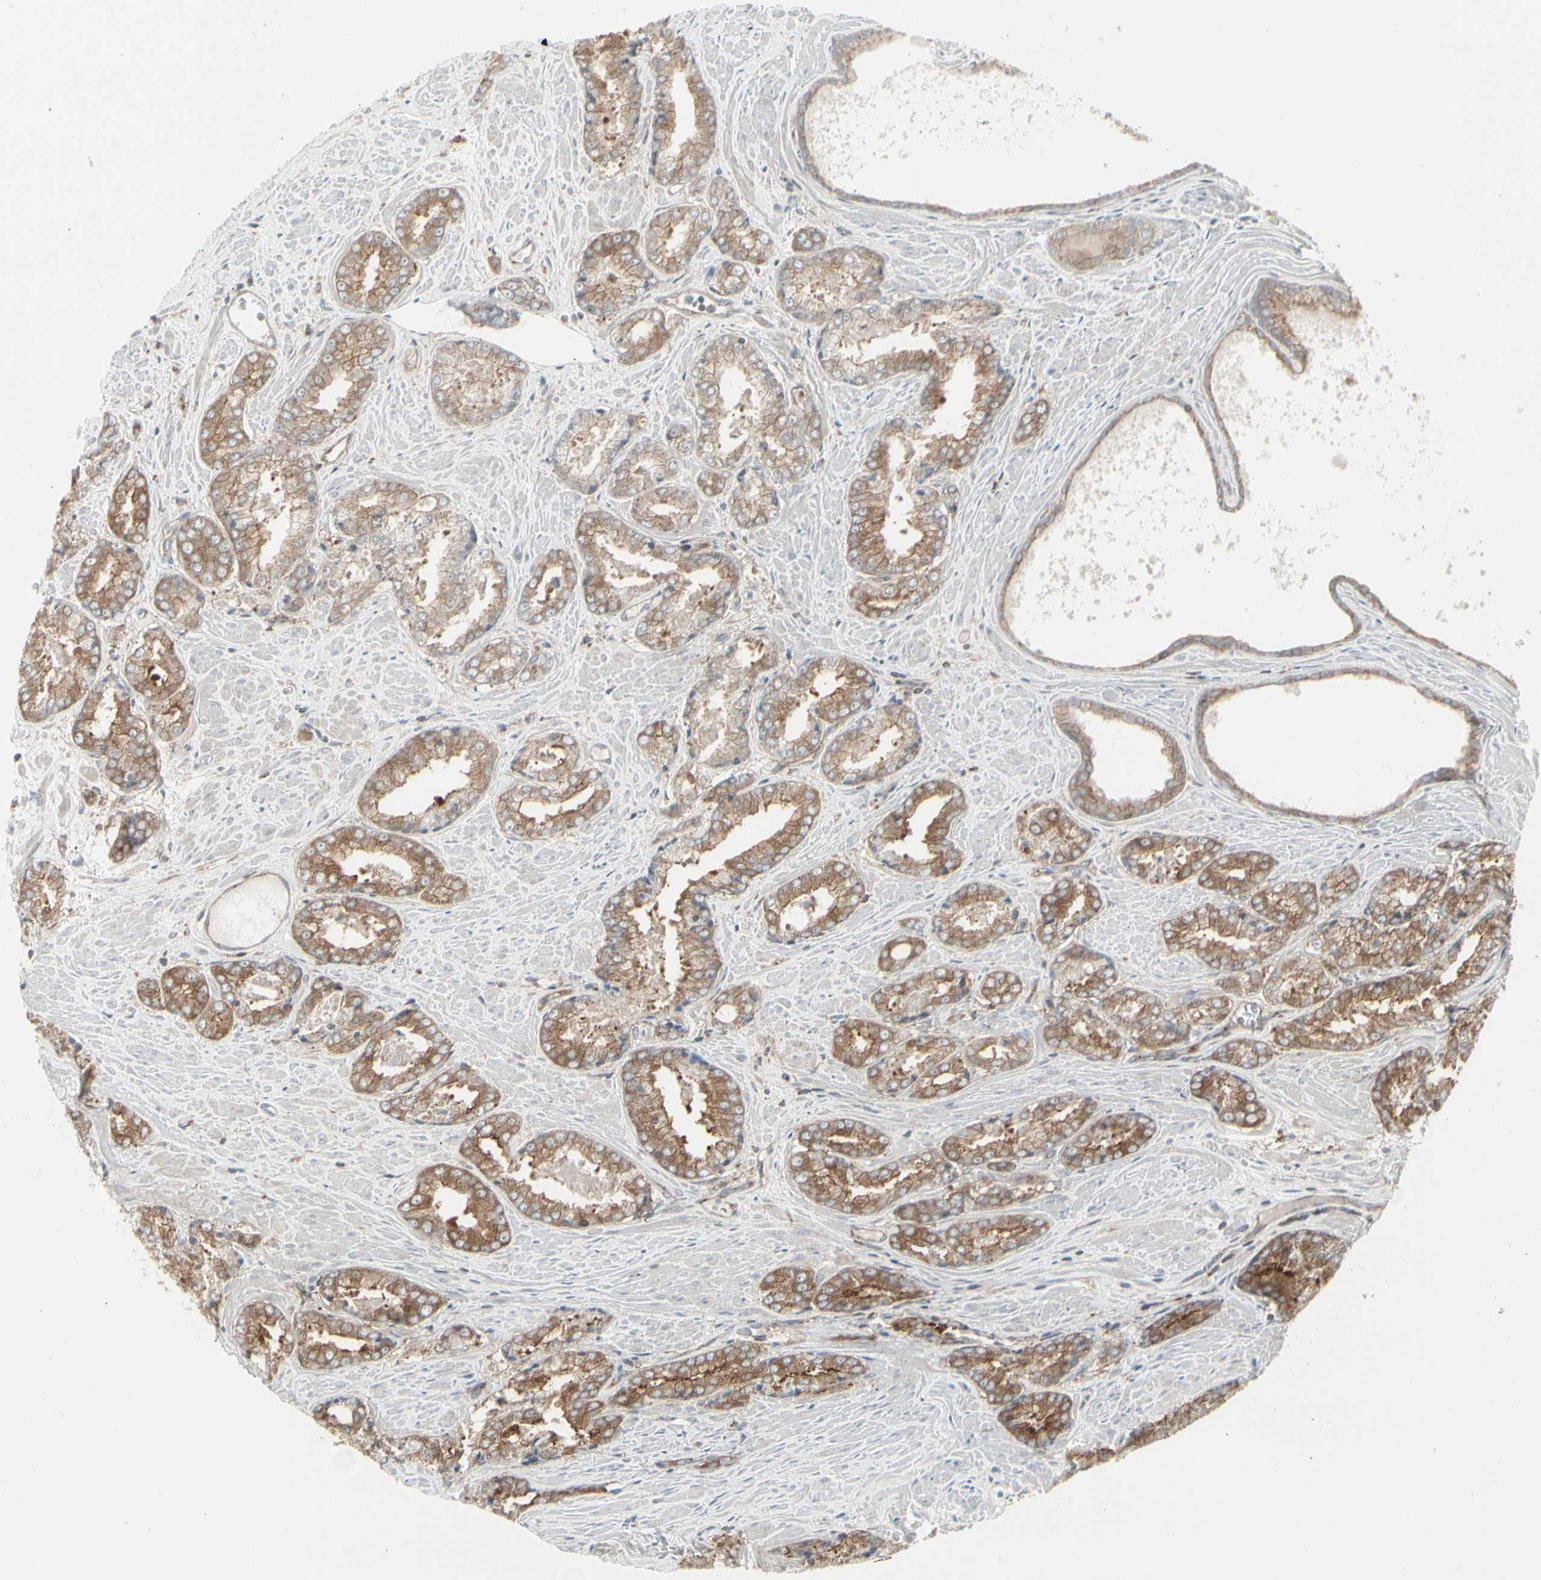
{"staining": {"intensity": "moderate", "quantity": ">75%", "location": "cytoplasmic/membranous"}, "tissue": "prostate cancer", "cell_type": "Tumor cells", "image_type": "cancer", "snomed": [{"axis": "morphology", "description": "Adenocarcinoma, Low grade"}, {"axis": "topography", "description": "Prostate"}], "caption": "A brown stain highlights moderate cytoplasmic/membranous positivity of a protein in prostate low-grade adenocarcinoma tumor cells.", "gene": "EPS15", "patient": {"sex": "male", "age": 64}}